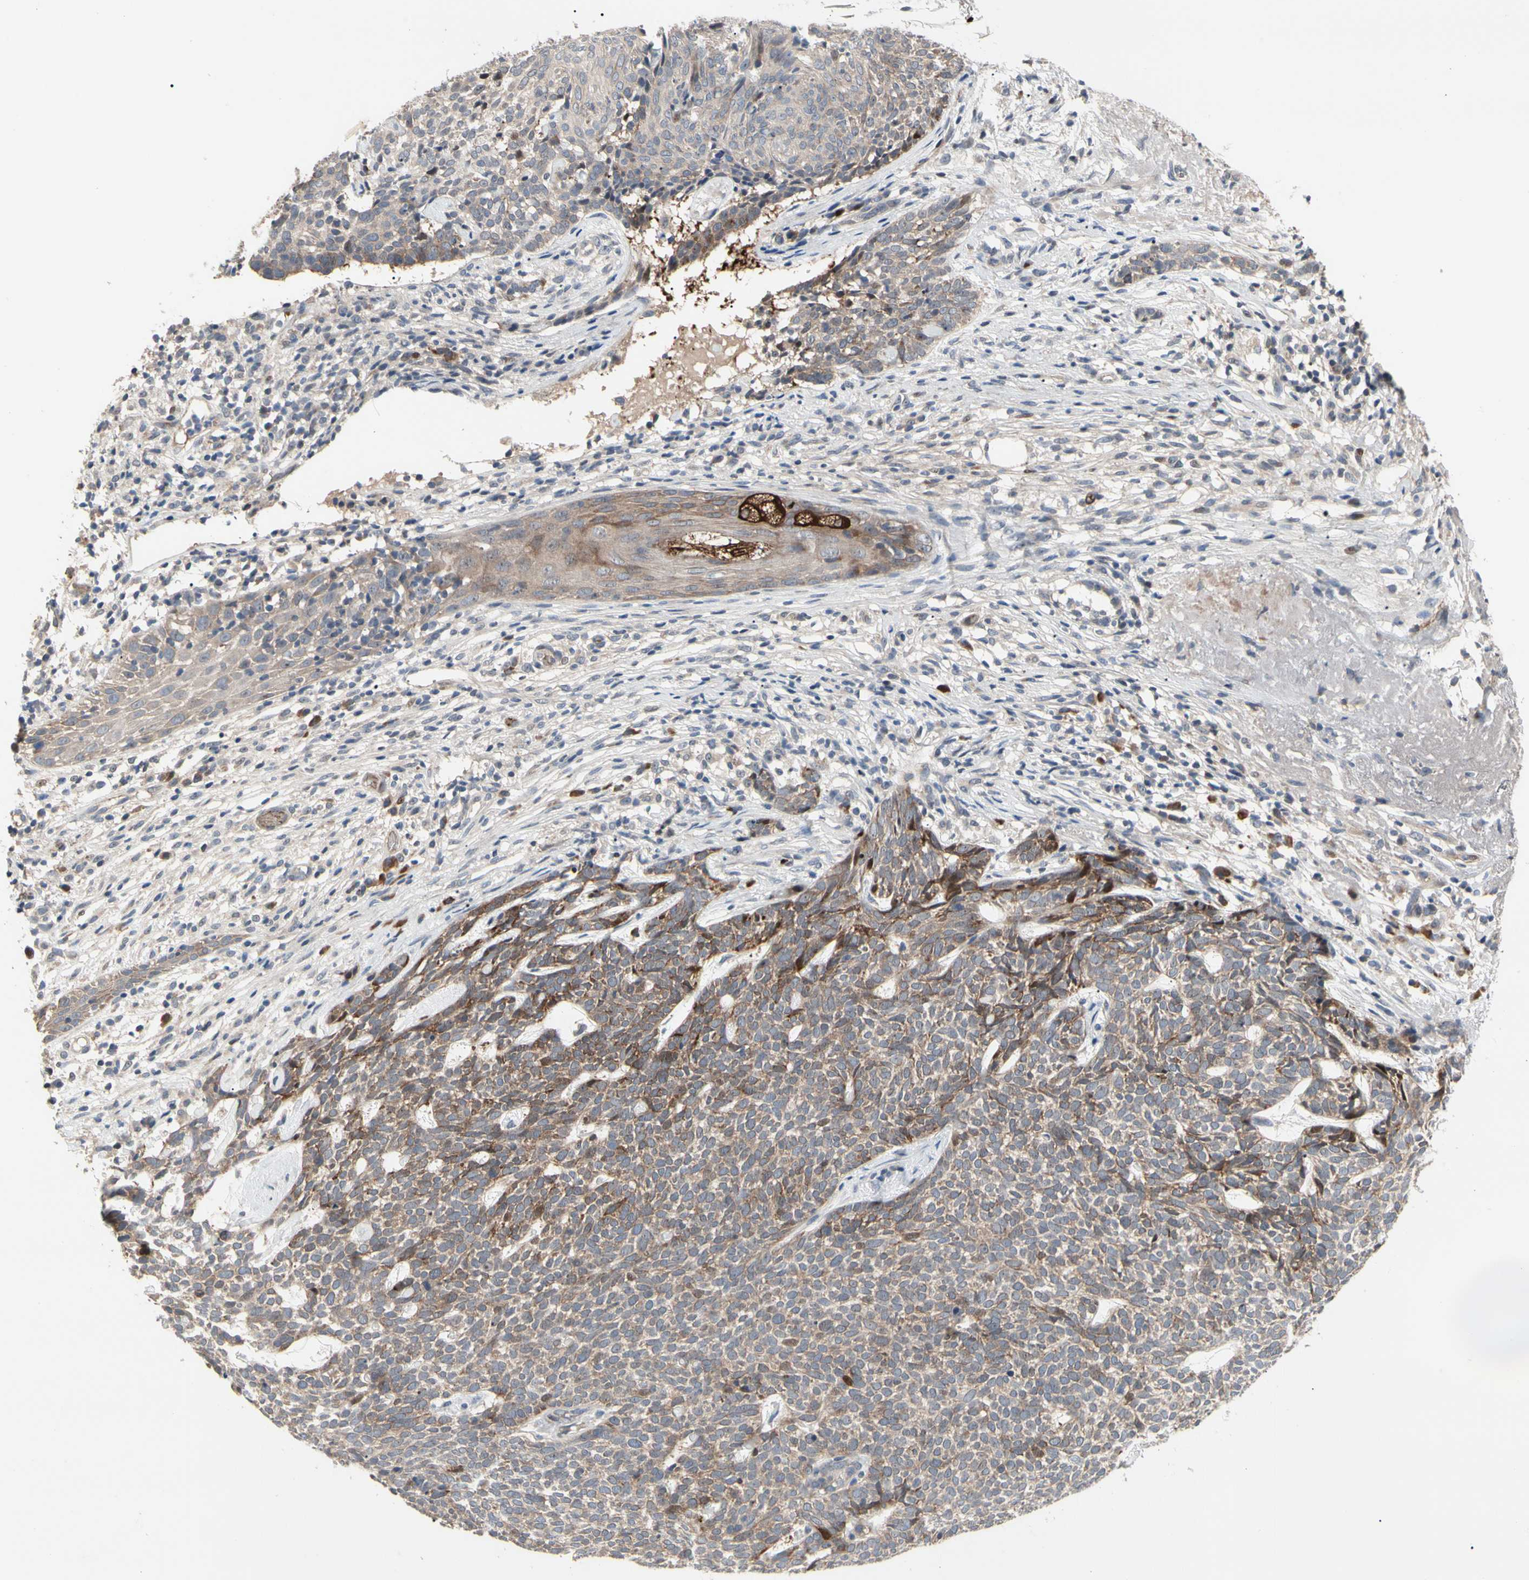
{"staining": {"intensity": "weak", "quantity": ">75%", "location": "cytoplasmic/membranous,nuclear"}, "tissue": "skin cancer", "cell_type": "Tumor cells", "image_type": "cancer", "snomed": [{"axis": "morphology", "description": "Basal cell carcinoma"}, {"axis": "topography", "description": "Skin"}], "caption": "Basal cell carcinoma (skin) was stained to show a protein in brown. There is low levels of weak cytoplasmic/membranous and nuclear staining in about >75% of tumor cells.", "gene": "HMGCR", "patient": {"sex": "female", "age": 84}}